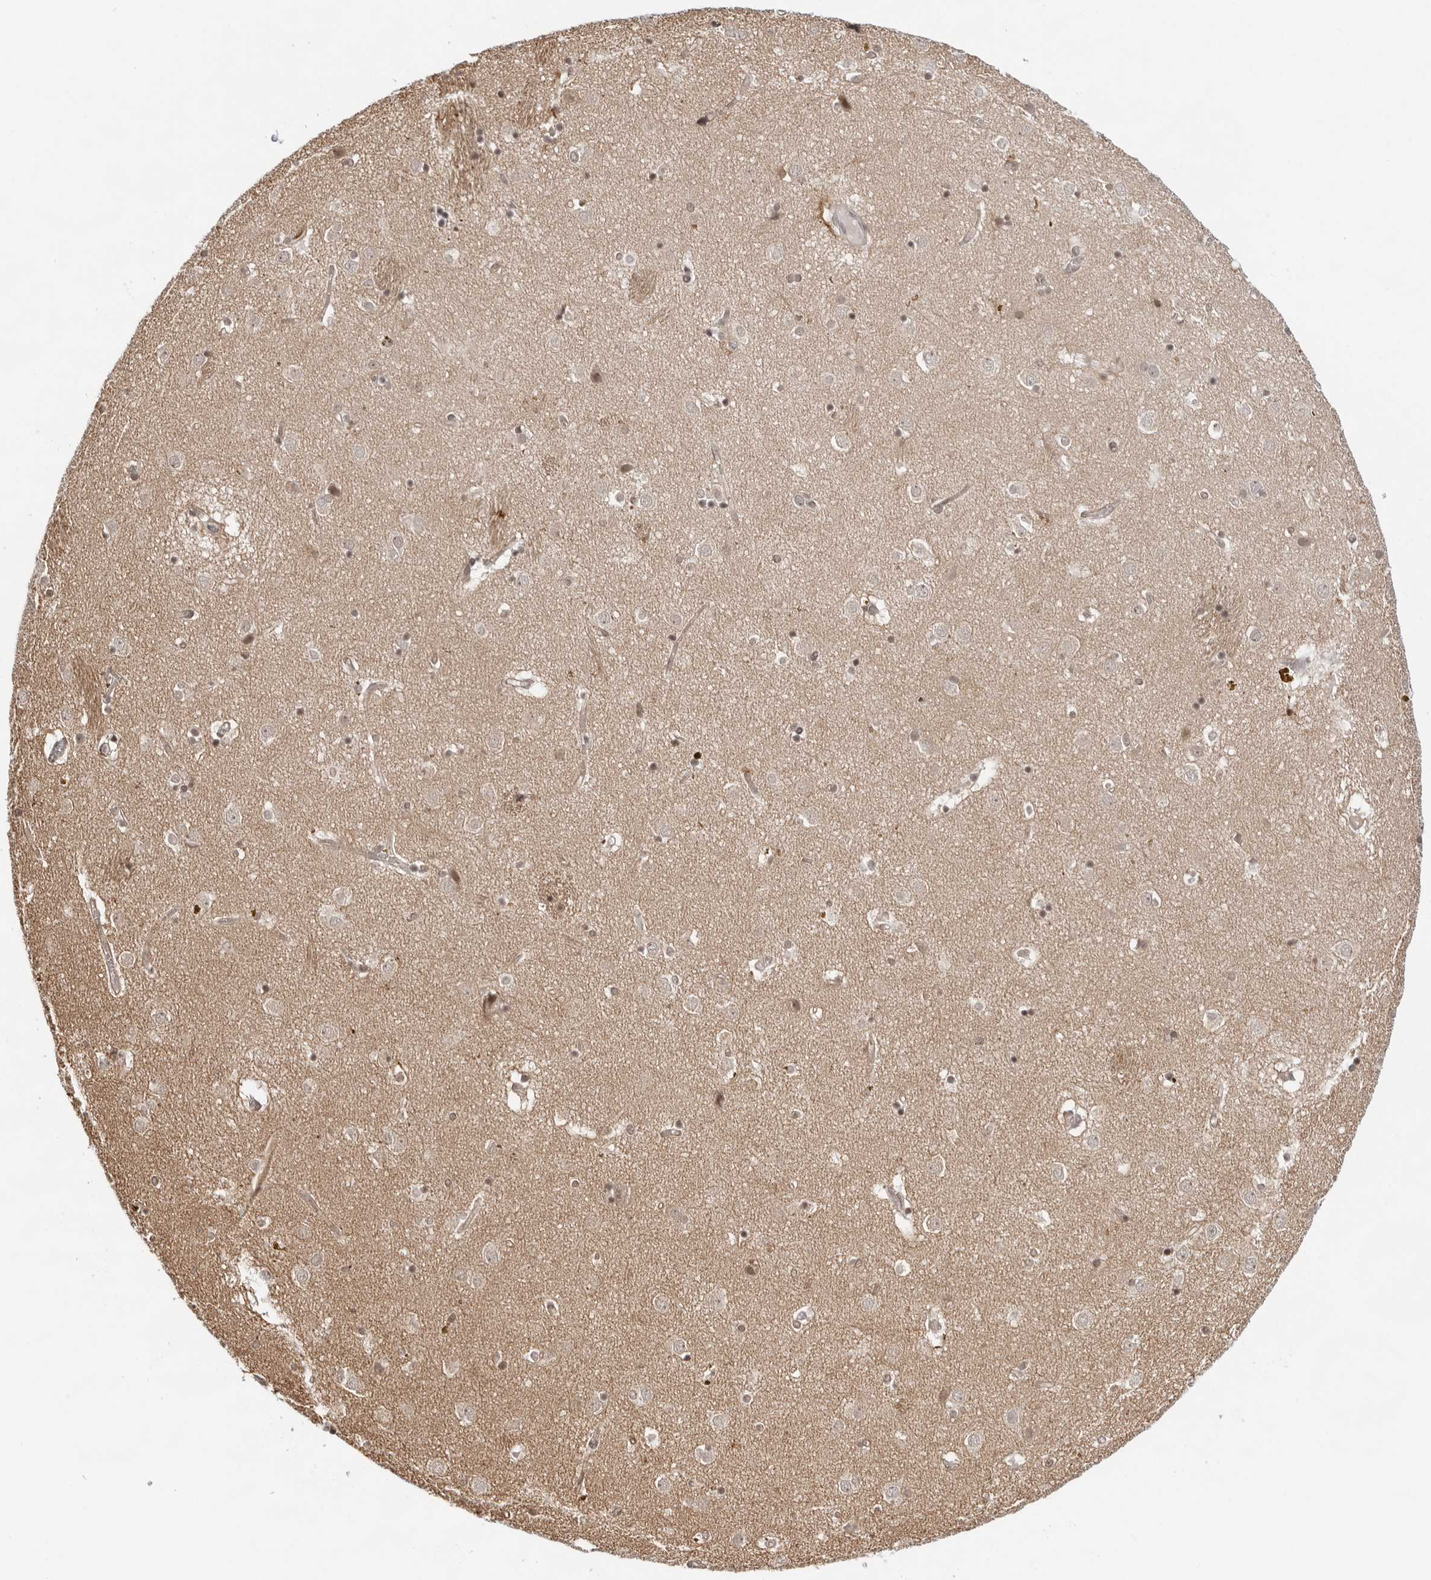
{"staining": {"intensity": "weak", "quantity": ">75%", "location": "nuclear"}, "tissue": "caudate", "cell_type": "Glial cells", "image_type": "normal", "snomed": [{"axis": "morphology", "description": "Normal tissue, NOS"}, {"axis": "topography", "description": "Lateral ventricle wall"}], "caption": "DAB immunohistochemical staining of unremarkable caudate demonstrates weak nuclear protein staining in approximately >75% of glial cells.", "gene": "ITGB3BP", "patient": {"sex": "male", "age": 70}}